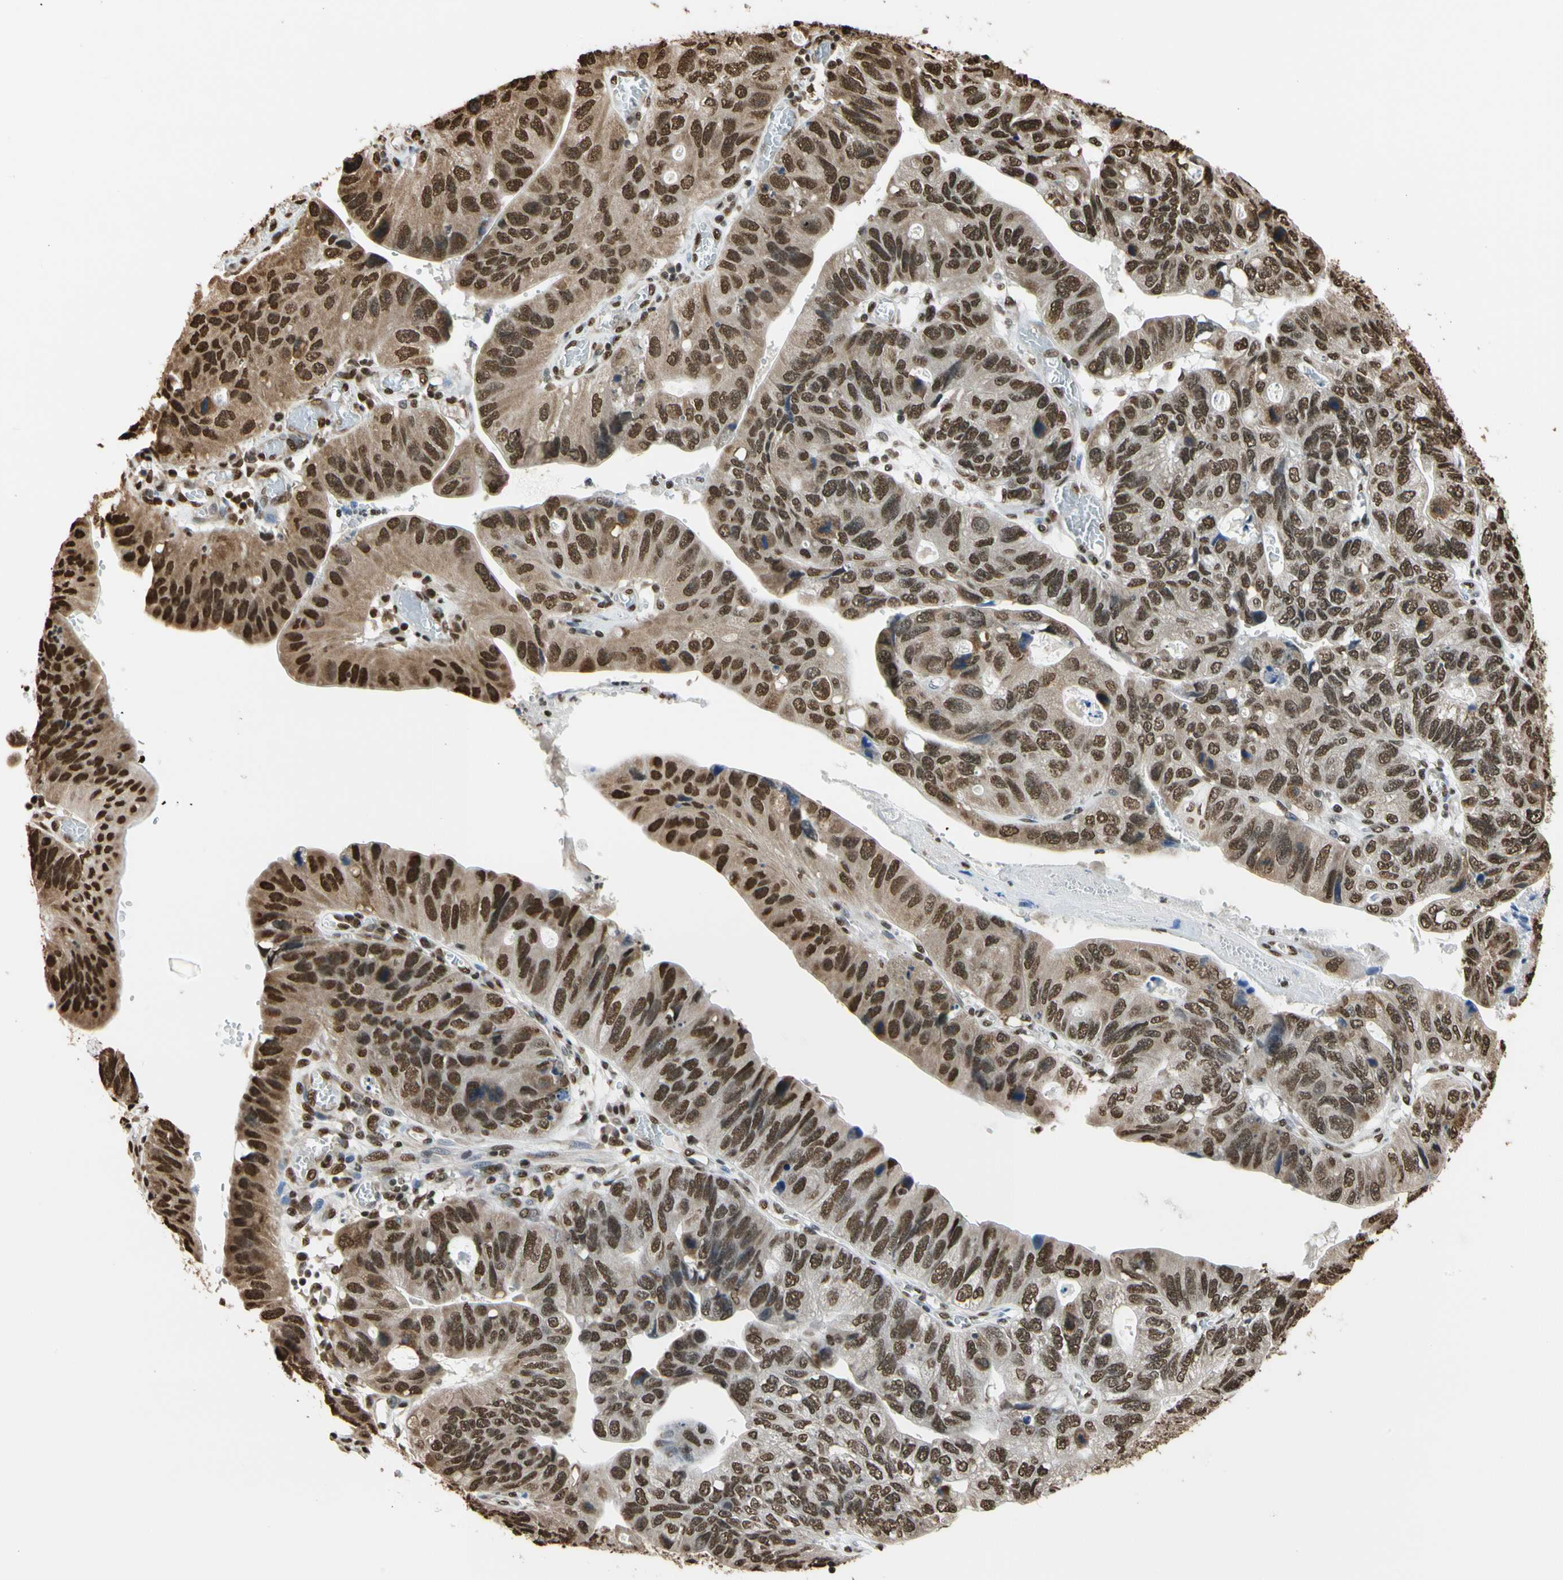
{"staining": {"intensity": "strong", "quantity": ">75%", "location": "cytoplasmic/membranous,nuclear"}, "tissue": "stomach cancer", "cell_type": "Tumor cells", "image_type": "cancer", "snomed": [{"axis": "morphology", "description": "Adenocarcinoma, NOS"}, {"axis": "topography", "description": "Stomach"}], "caption": "DAB (3,3'-diaminobenzidine) immunohistochemical staining of stomach cancer displays strong cytoplasmic/membranous and nuclear protein staining in approximately >75% of tumor cells. (IHC, brightfield microscopy, high magnification).", "gene": "HNRNPK", "patient": {"sex": "male", "age": 59}}